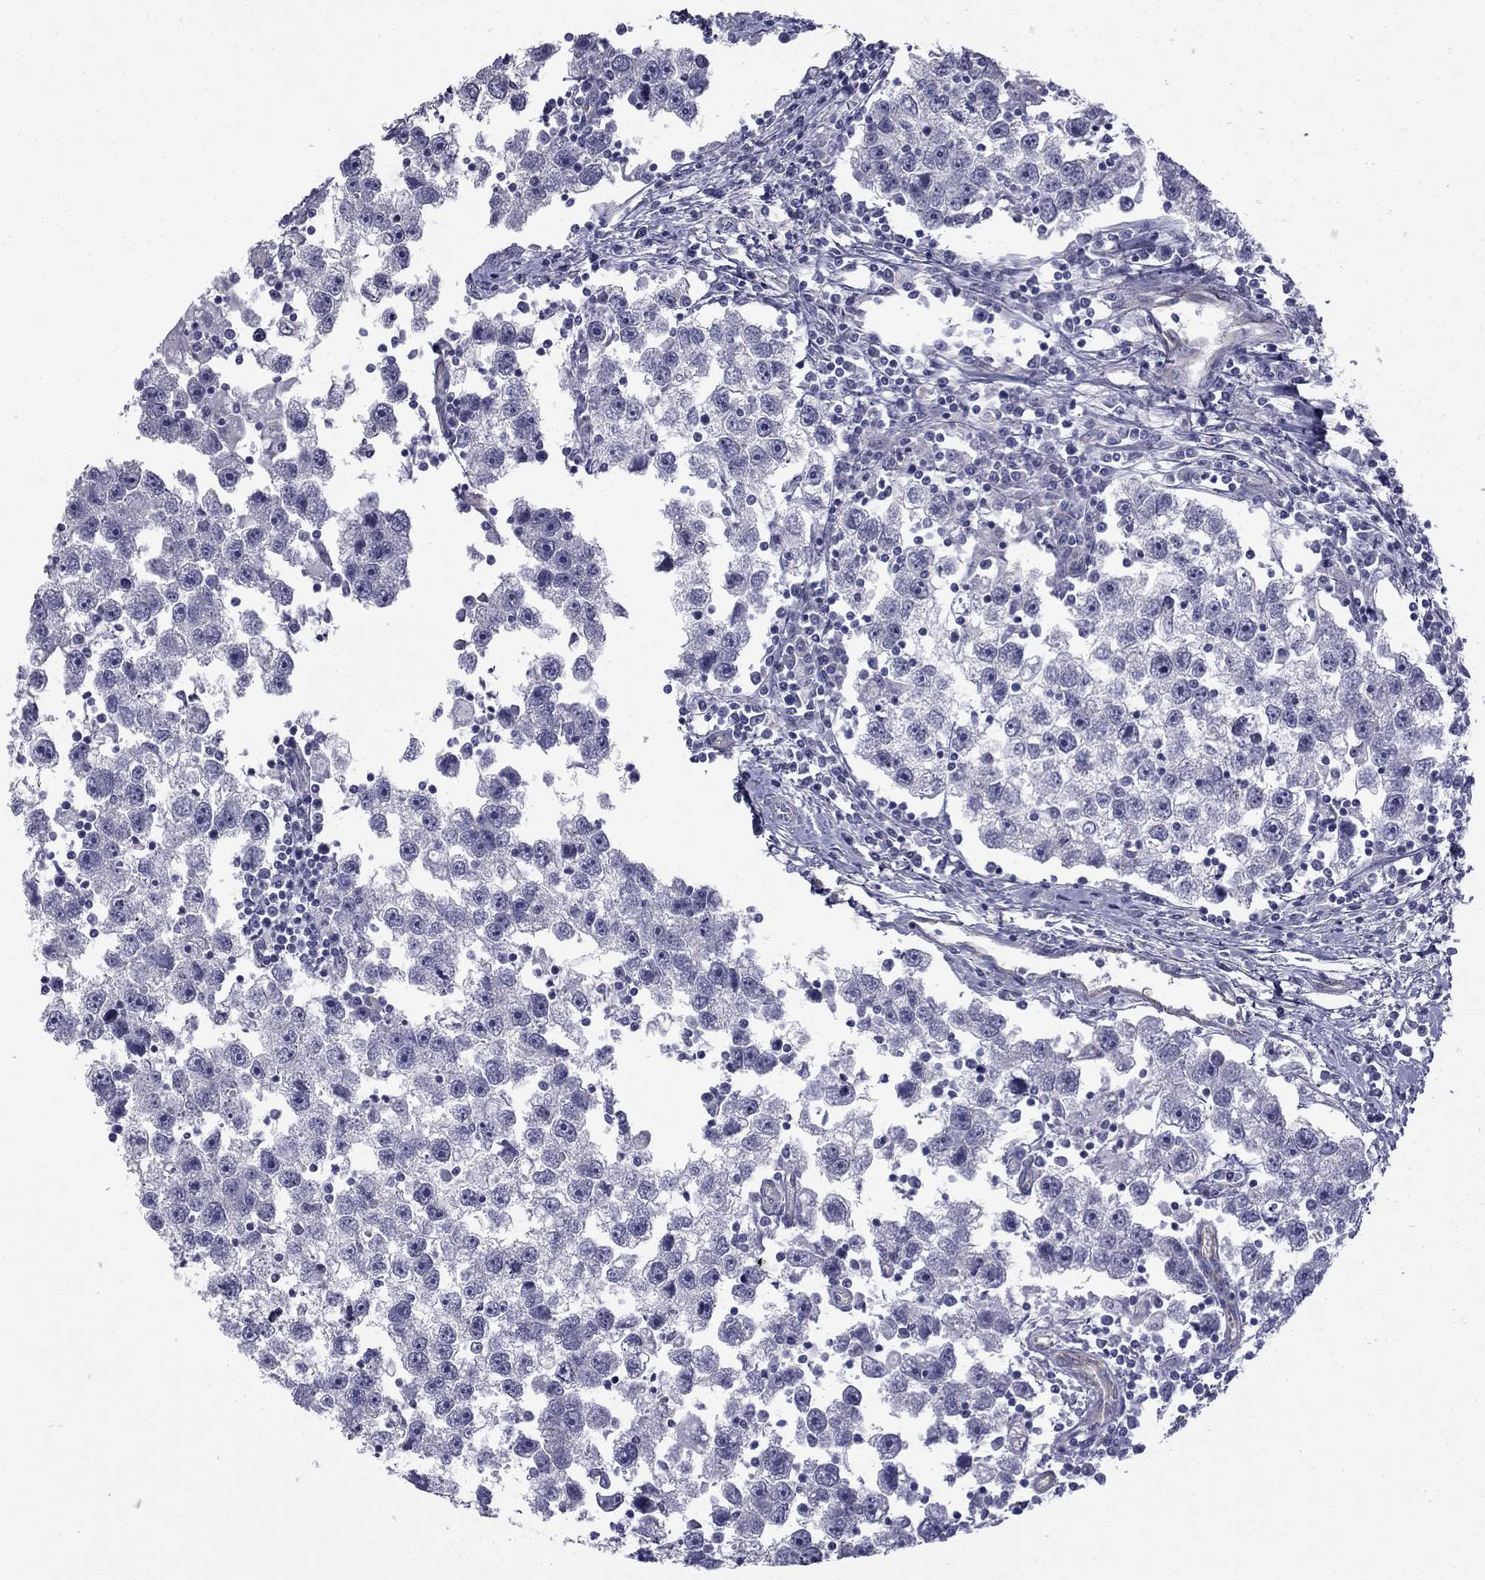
{"staining": {"intensity": "negative", "quantity": "none", "location": "none"}, "tissue": "testis cancer", "cell_type": "Tumor cells", "image_type": "cancer", "snomed": [{"axis": "morphology", "description": "Seminoma, NOS"}, {"axis": "topography", "description": "Testis"}], "caption": "High power microscopy histopathology image of an IHC photomicrograph of testis seminoma, revealing no significant expression in tumor cells.", "gene": "CCDC40", "patient": {"sex": "male", "age": 30}}